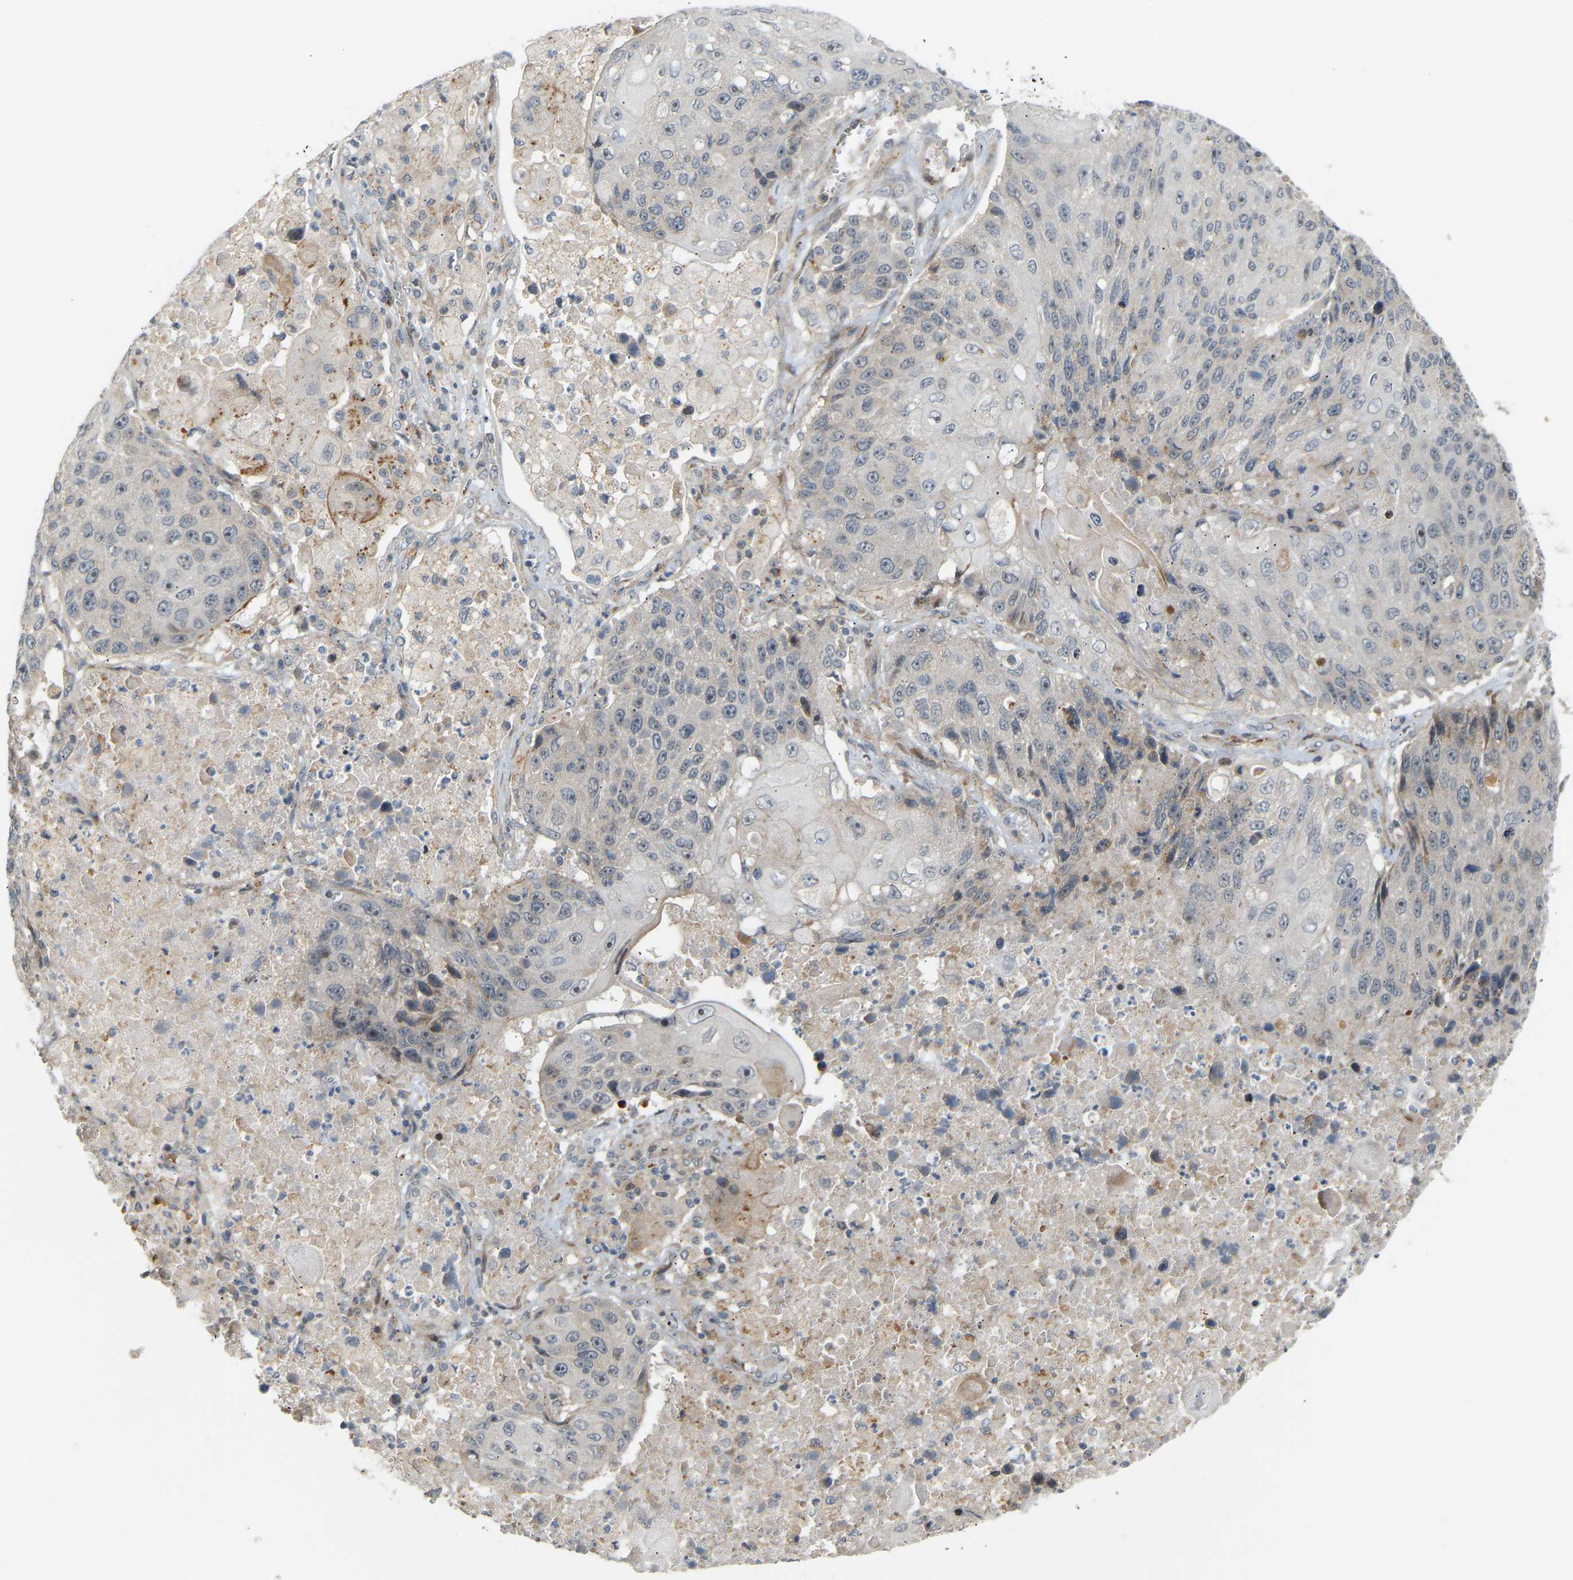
{"staining": {"intensity": "negative", "quantity": "none", "location": "none"}, "tissue": "lung cancer", "cell_type": "Tumor cells", "image_type": "cancer", "snomed": [{"axis": "morphology", "description": "Squamous cell carcinoma, NOS"}, {"axis": "topography", "description": "Lung"}], "caption": "This is an immunohistochemistry image of human lung squamous cell carcinoma. There is no positivity in tumor cells.", "gene": "POGLUT2", "patient": {"sex": "male", "age": 61}}